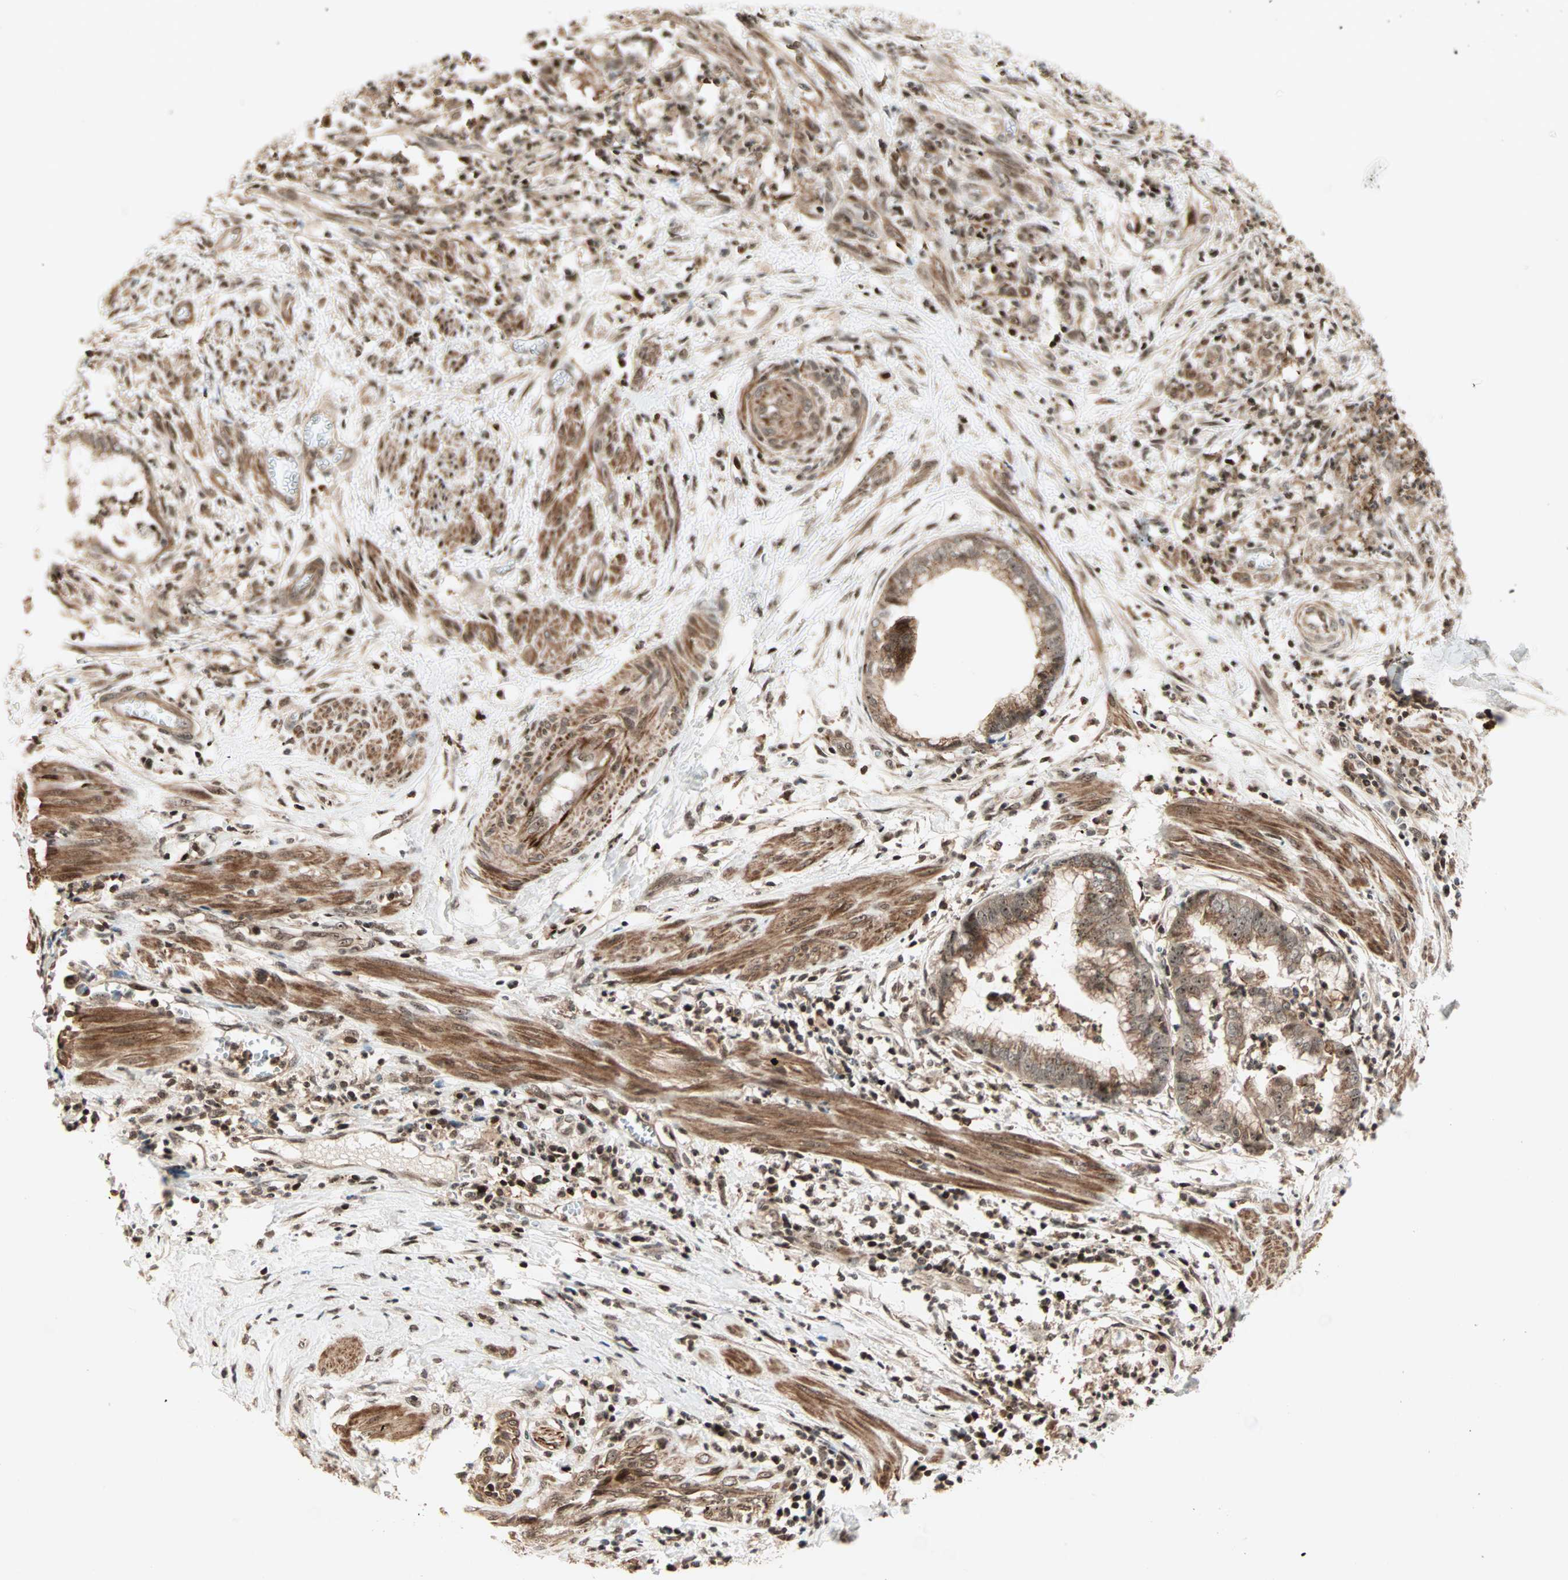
{"staining": {"intensity": "strong", "quantity": ">75%", "location": "cytoplasmic/membranous,nuclear"}, "tissue": "endometrial cancer", "cell_type": "Tumor cells", "image_type": "cancer", "snomed": [{"axis": "morphology", "description": "Necrosis, NOS"}, {"axis": "morphology", "description": "Adenocarcinoma, NOS"}, {"axis": "topography", "description": "Endometrium"}], "caption": "Protein analysis of endometrial cancer (adenocarcinoma) tissue reveals strong cytoplasmic/membranous and nuclear expression in about >75% of tumor cells. Using DAB (3,3'-diaminobenzidine) (brown) and hematoxylin (blue) stains, captured at high magnification using brightfield microscopy.", "gene": "ZBED9", "patient": {"sex": "female", "age": 79}}